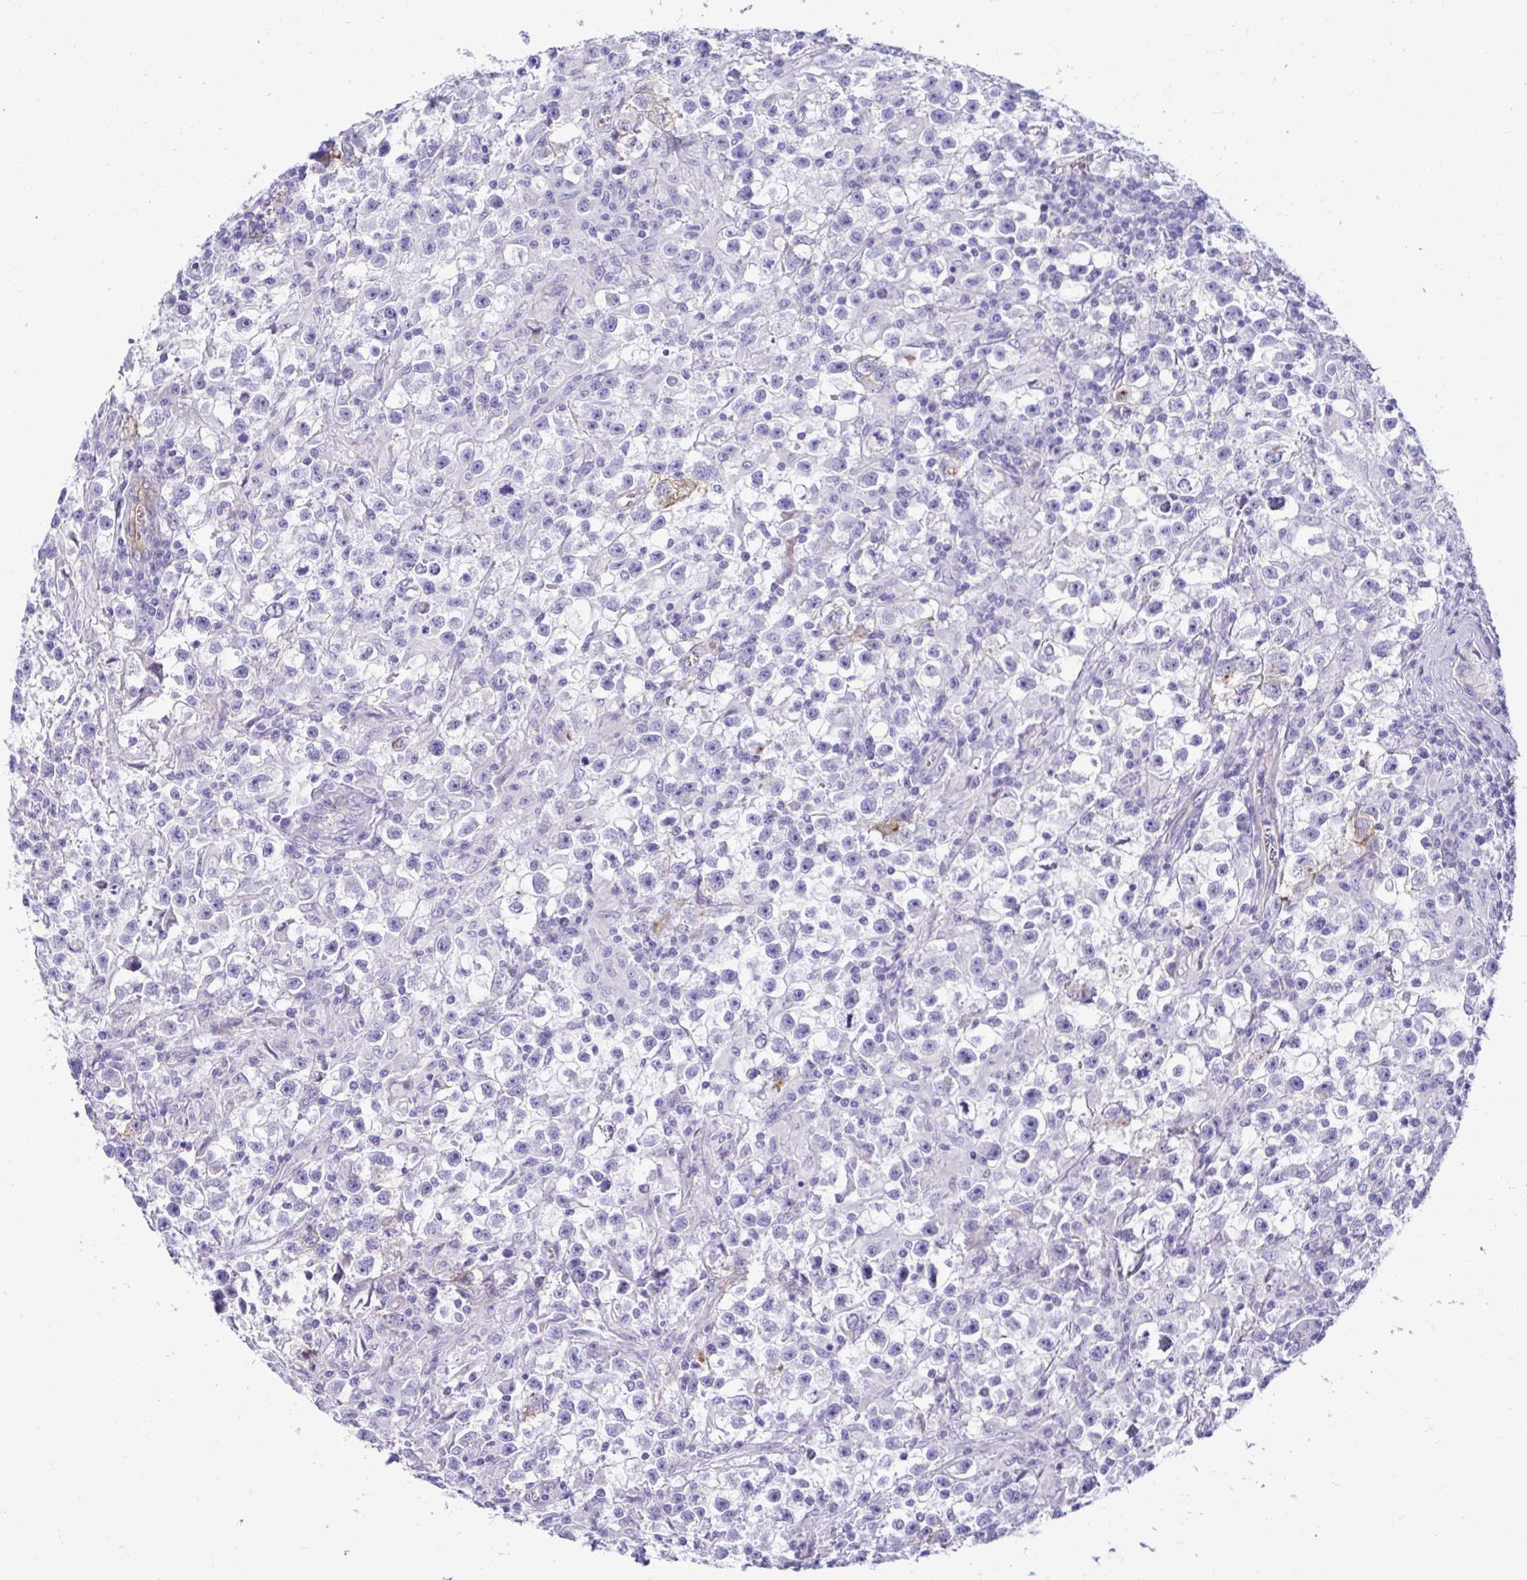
{"staining": {"intensity": "negative", "quantity": "none", "location": "none"}, "tissue": "testis cancer", "cell_type": "Tumor cells", "image_type": "cancer", "snomed": [{"axis": "morphology", "description": "Seminoma, NOS"}, {"axis": "topography", "description": "Testis"}], "caption": "Photomicrograph shows no significant protein expression in tumor cells of seminoma (testis).", "gene": "ABCG2", "patient": {"sex": "male", "age": 31}}